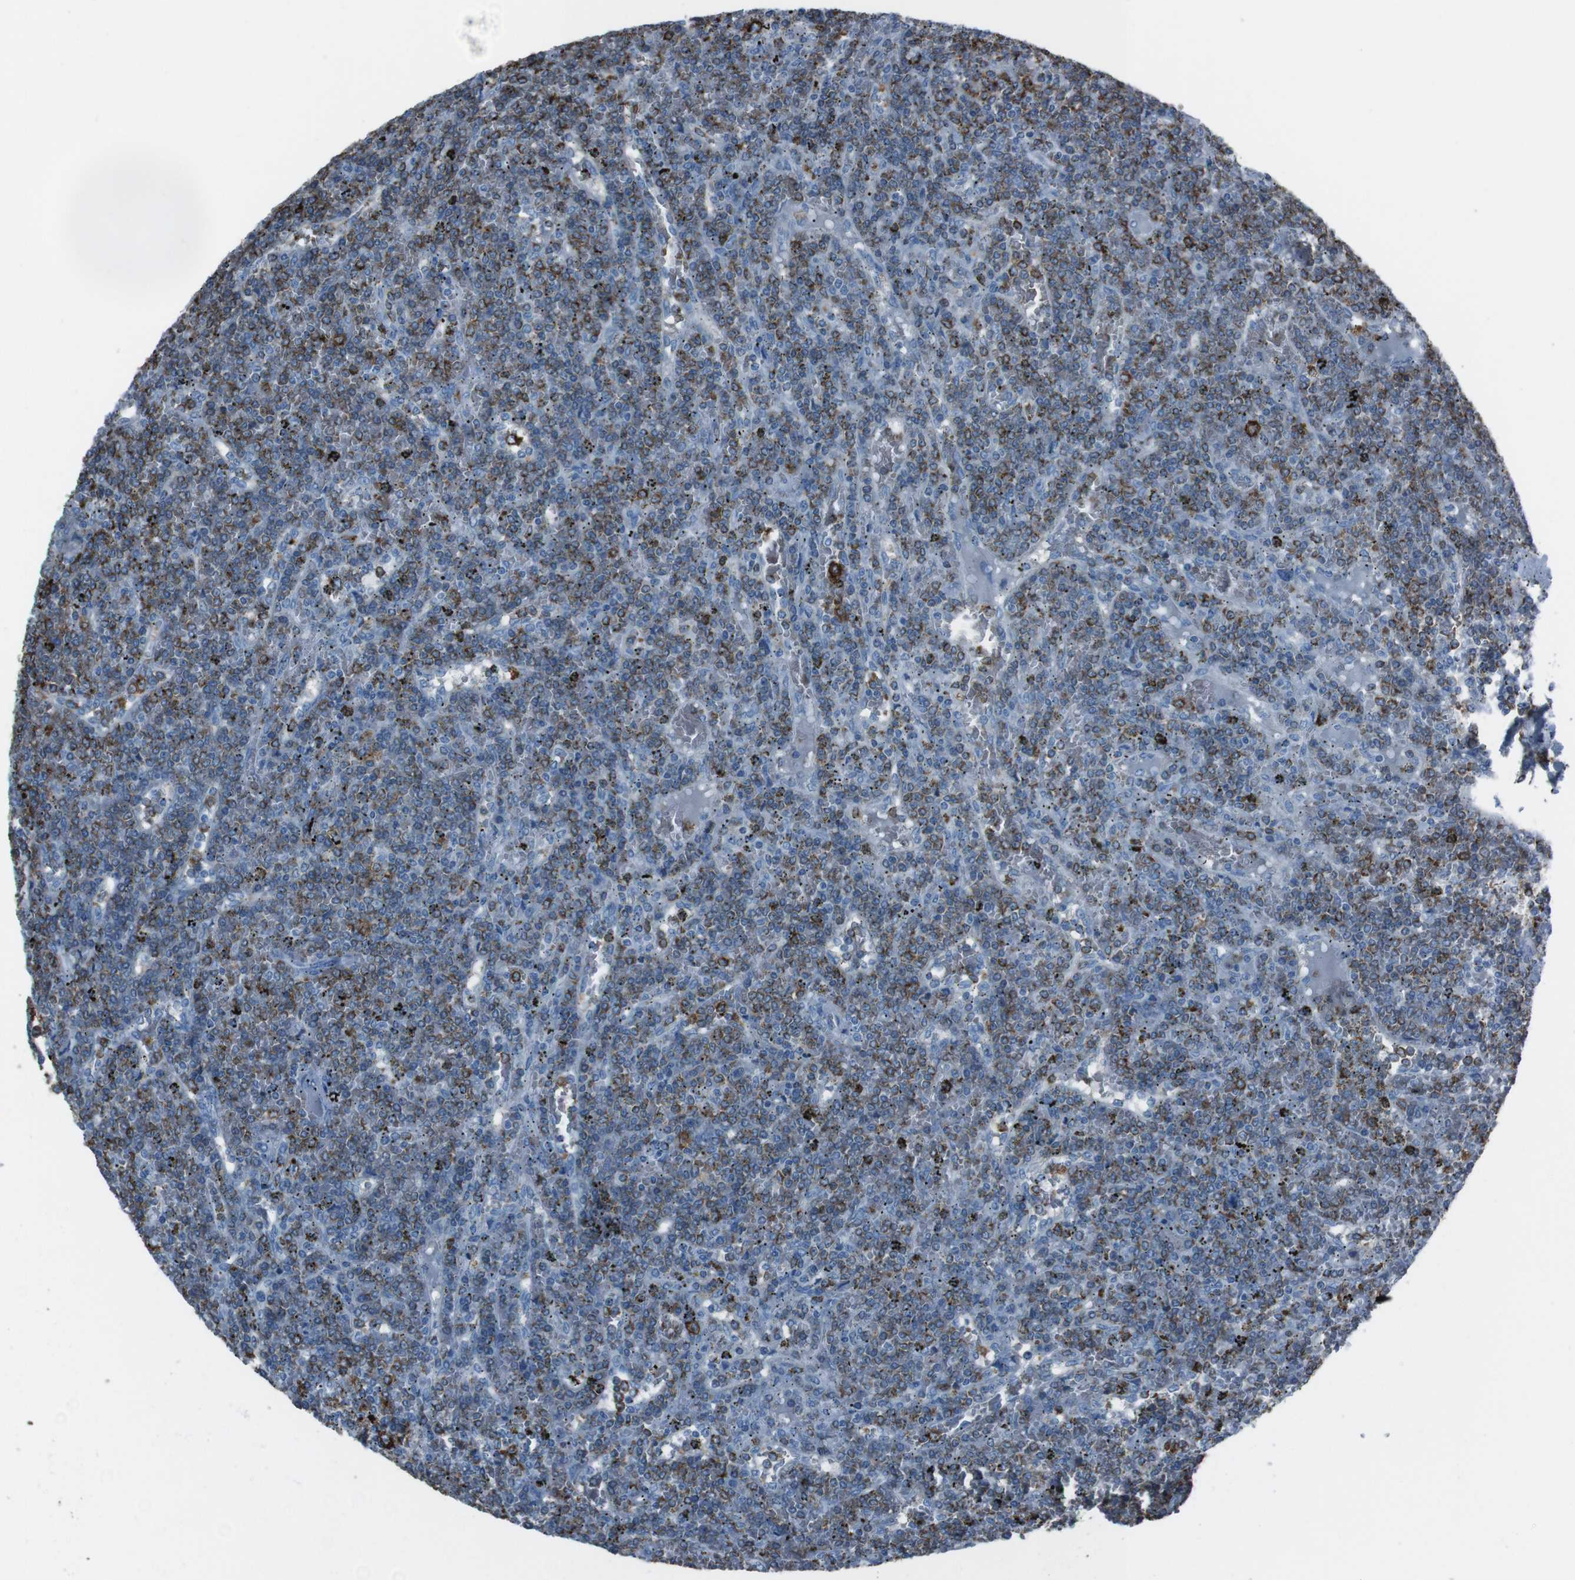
{"staining": {"intensity": "moderate", "quantity": "25%-75%", "location": "cytoplasmic/membranous"}, "tissue": "lymphoma", "cell_type": "Tumor cells", "image_type": "cancer", "snomed": [{"axis": "morphology", "description": "Malignant lymphoma, non-Hodgkin's type, Low grade"}, {"axis": "topography", "description": "Spleen"}], "caption": "Protein expression analysis of human low-grade malignant lymphoma, non-Hodgkin's type reveals moderate cytoplasmic/membranous positivity in about 25%-75% of tumor cells. The staining is performed using DAB brown chromogen to label protein expression. The nuclei are counter-stained blue using hematoxylin.", "gene": "ST6GAL1", "patient": {"sex": "female", "age": 19}}